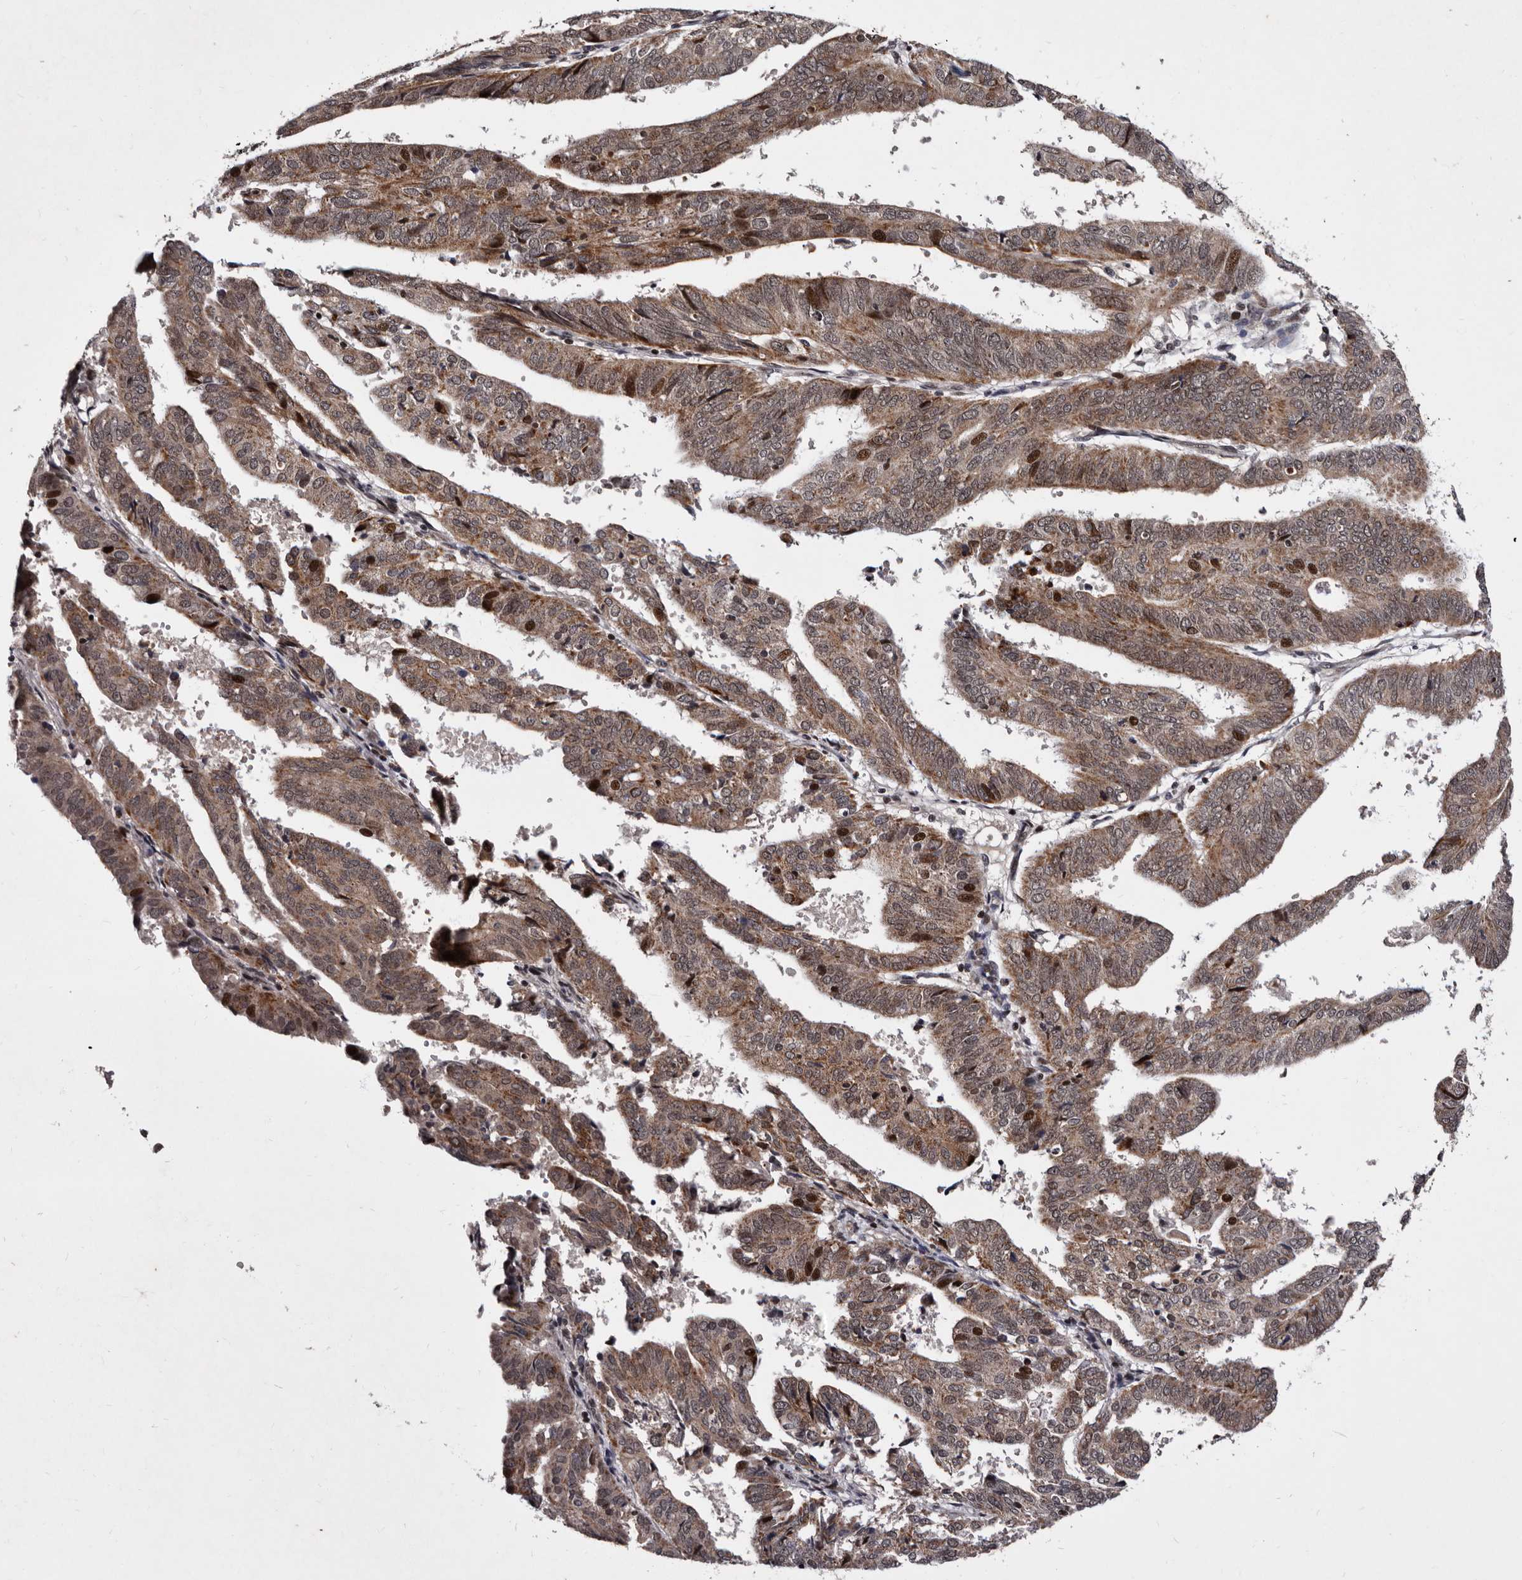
{"staining": {"intensity": "moderate", "quantity": "25%-75%", "location": "cytoplasmic/membranous,nuclear"}, "tissue": "endometrial cancer", "cell_type": "Tumor cells", "image_type": "cancer", "snomed": [{"axis": "morphology", "description": "Adenocarcinoma, NOS"}, {"axis": "topography", "description": "Uterus"}], "caption": "The photomicrograph demonstrates staining of adenocarcinoma (endometrial), revealing moderate cytoplasmic/membranous and nuclear protein positivity (brown color) within tumor cells. Nuclei are stained in blue.", "gene": "TNKS", "patient": {"sex": "female", "age": 77}}